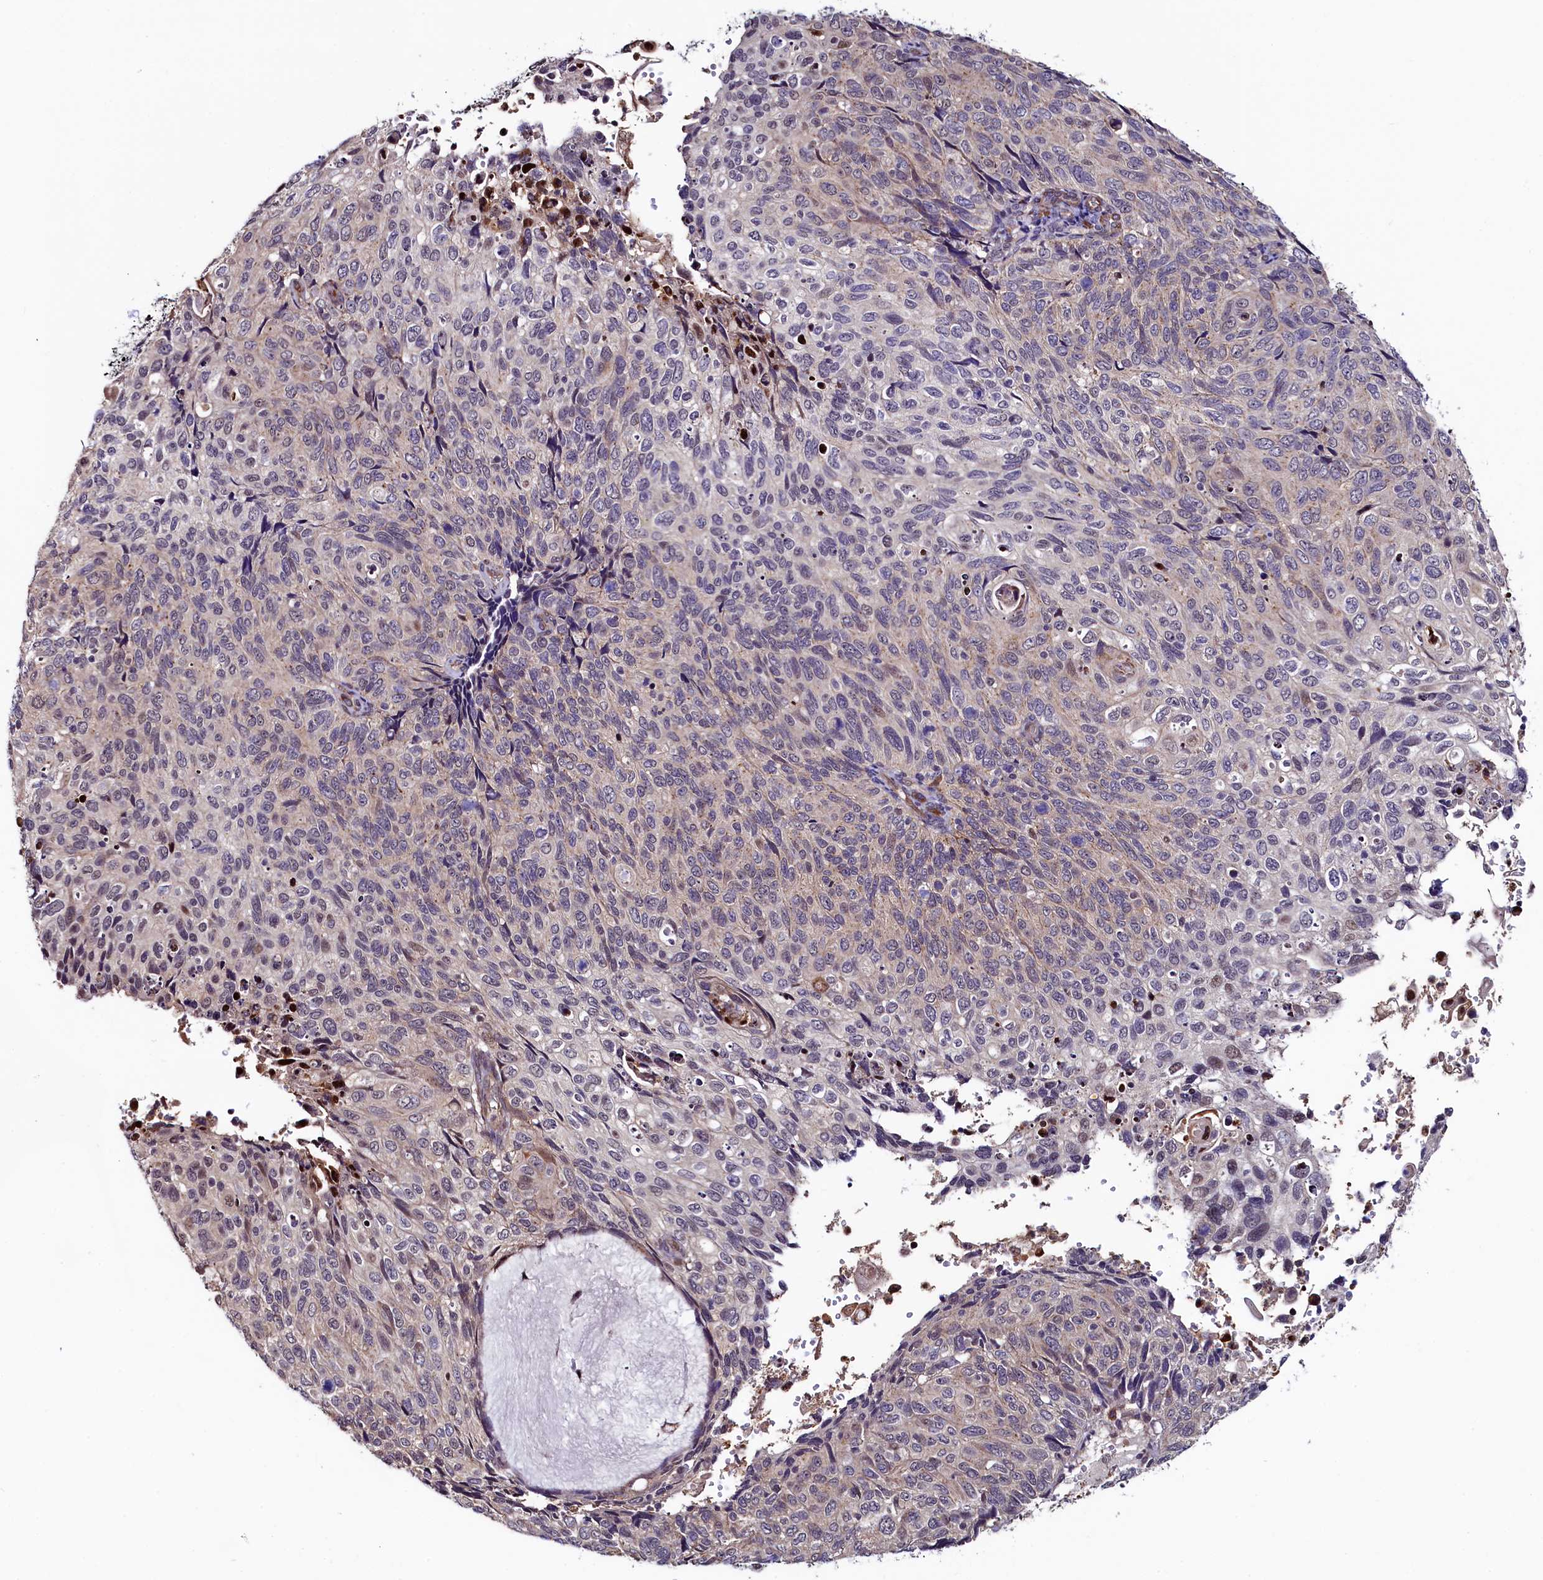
{"staining": {"intensity": "negative", "quantity": "none", "location": "none"}, "tissue": "cervical cancer", "cell_type": "Tumor cells", "image_type": "cancer", "snomed": [{"axis": "morphology", "description": "Squamous cell carcinoma, NOS"}, {"axis": "topography", "description": "Cervix"}], "caption": "An immunohistochemistry (IHC) image of cervical cancer (squamous cell carcinoma) is shown. There is no staining in tumor cells of cervical cancer (squamous cell carcinoma).", "gene": "LEO1", "patient": {"sex": "female", "age": 70}}